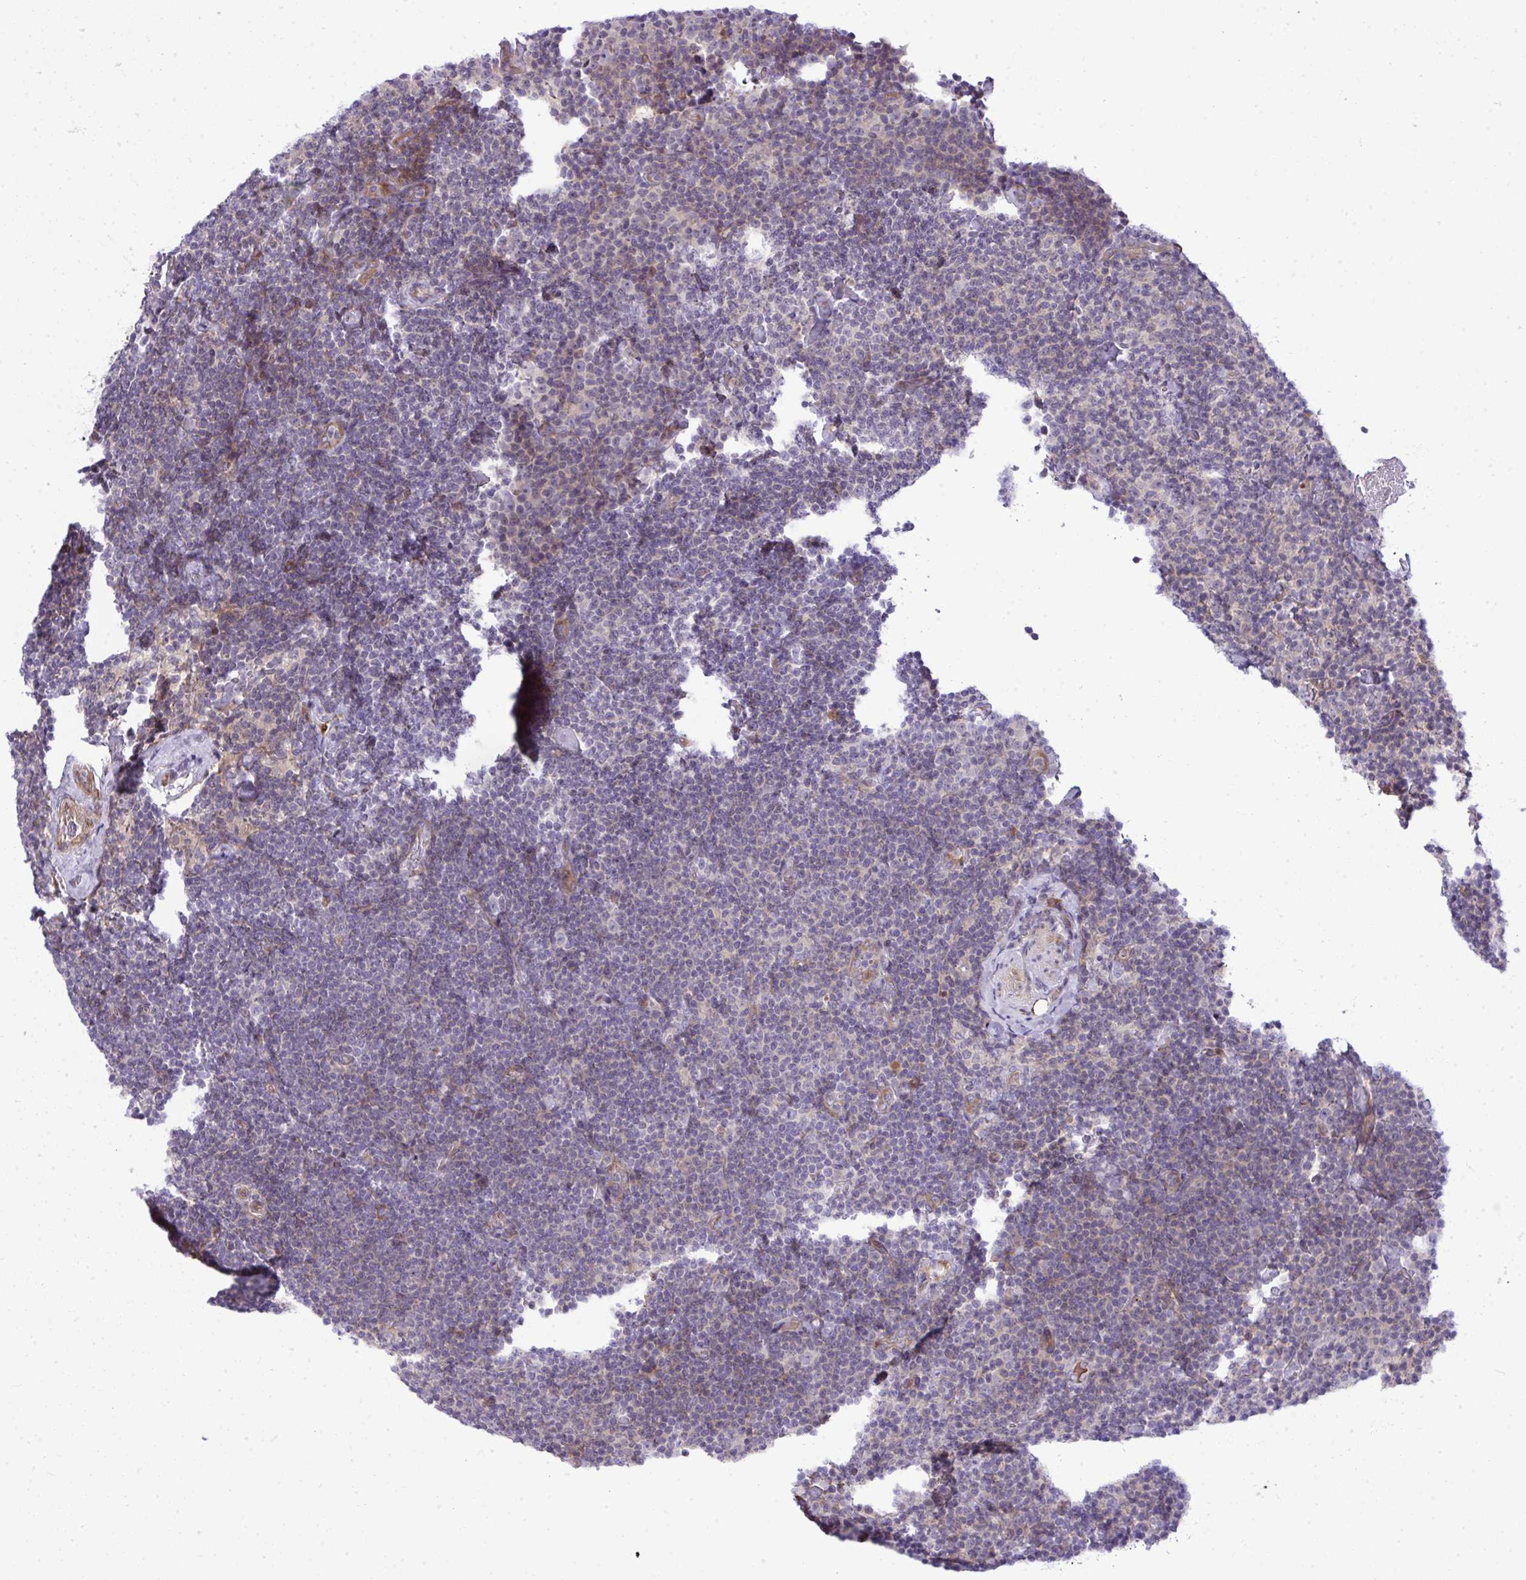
{"staining": {"intensity": "negative", "quantity": "none", "location": "none"}, "tissue": "lymphoma", "cell_type": "Tumor cells", "image_type": "cancer", "snomed": [{"axis": "morphology", "description": "Malignant lymphoma, non-Hodgkin's type, Low grade"}, {"axis": "topography", "description": "Lymph node"}], "caption": "This micrograph is of lymphoma stained with immunohistochemistry to label a protein in brown with the nuclei are counter-stained blue. There is no positivity in tumor cells.", "gene": "ZSCAN9", "patient": {"sex": "male", "age": 81}}